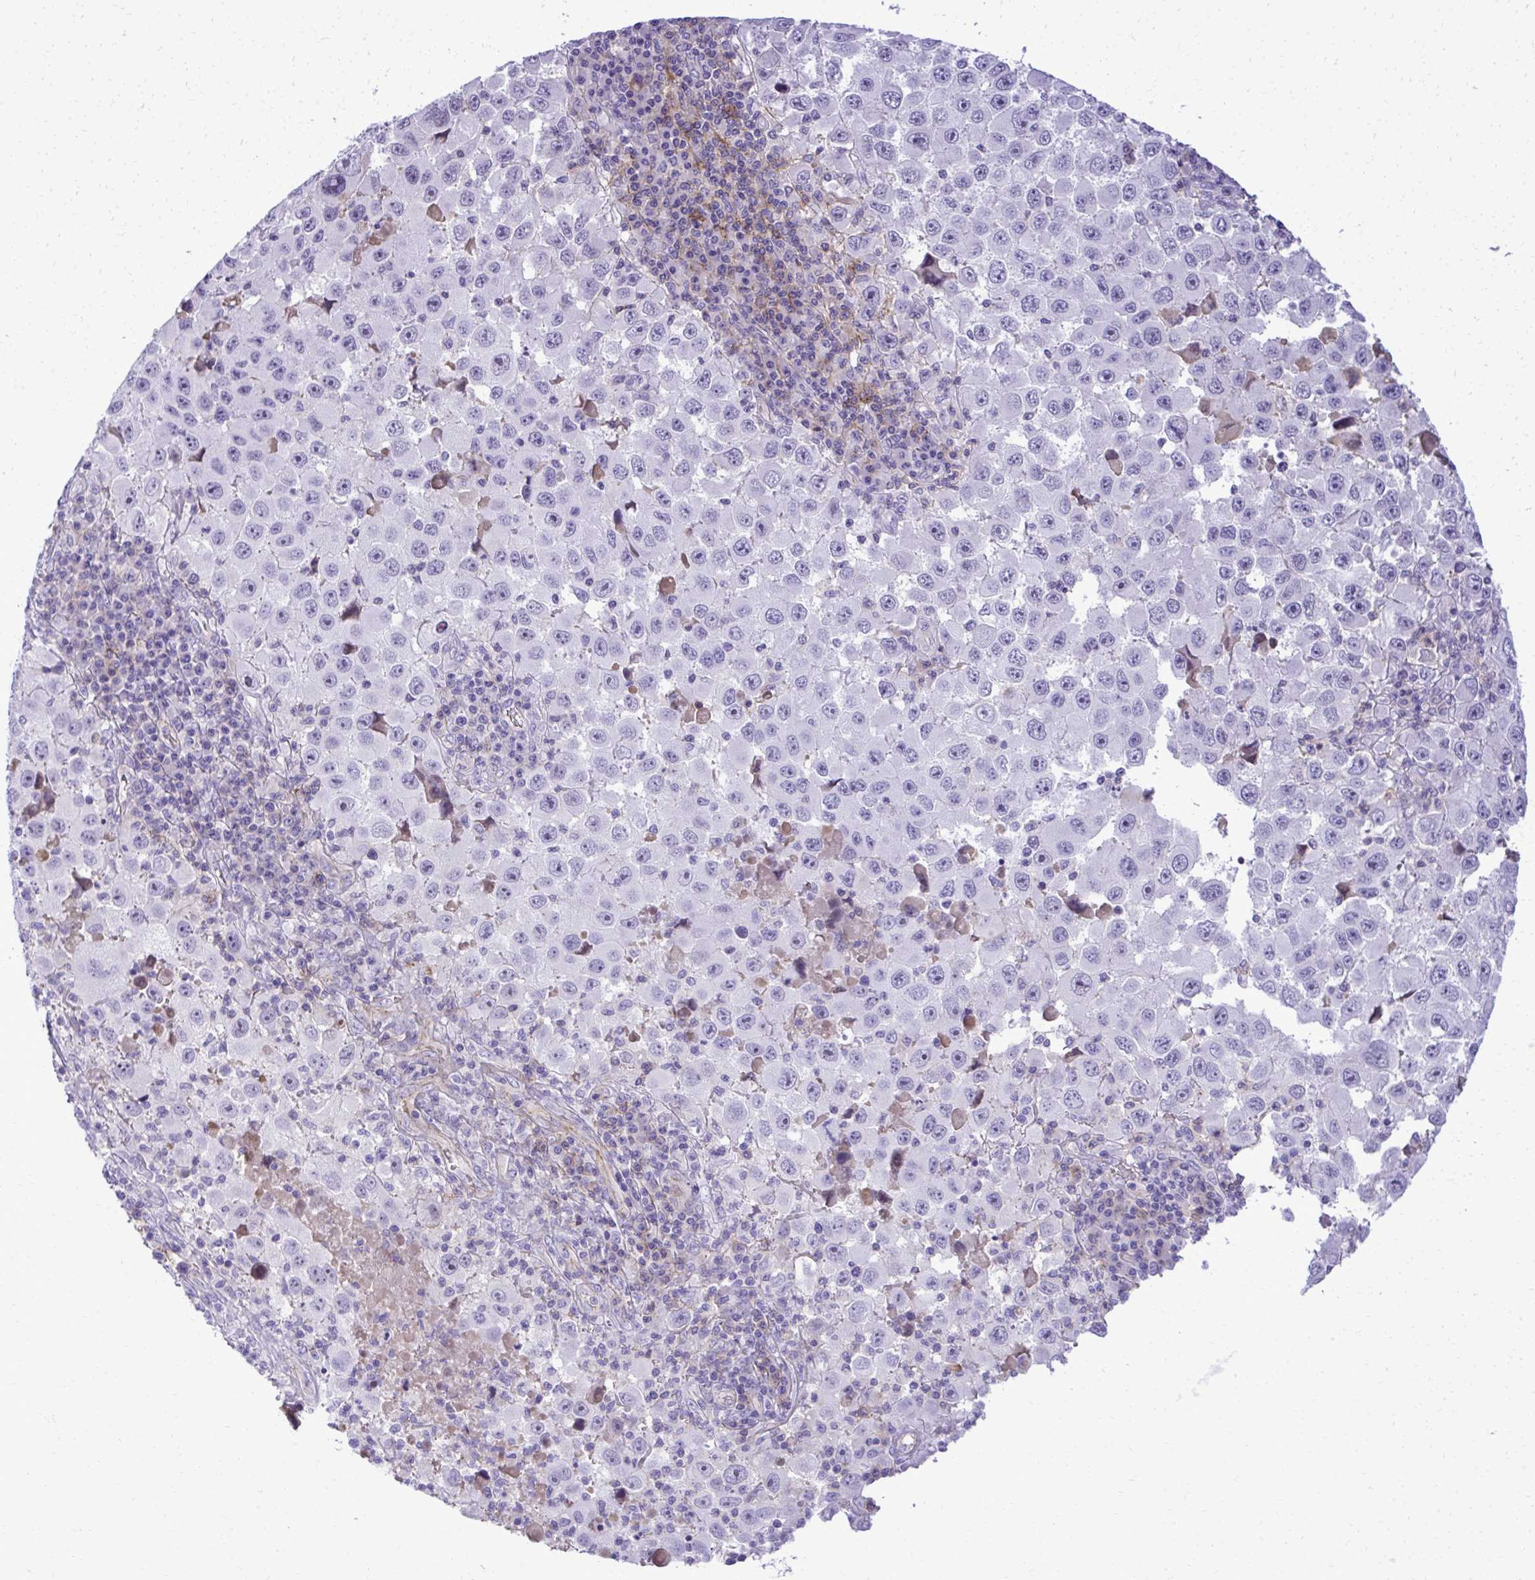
{"staining": {"intensity": "negative", "quantity": "none", "location": "none"}, "tissue": "melanoma", "cell_type": "Tumor cells", "image_type": "cancer", "snomed": [{"axis": "morphology", "description": "Malignant melanoma, Metastatic site"}, {"axis": "topography", "description": "Lymph node"}], "caption": "DAB immunohistochemical staining of human malignant melanoma (metastatic site) exhibits no significant expression in tumor cells. Nuclei are stained in blue.", "gene": "PITPNM3", "patient": {"sex": "female", "age": 67}}